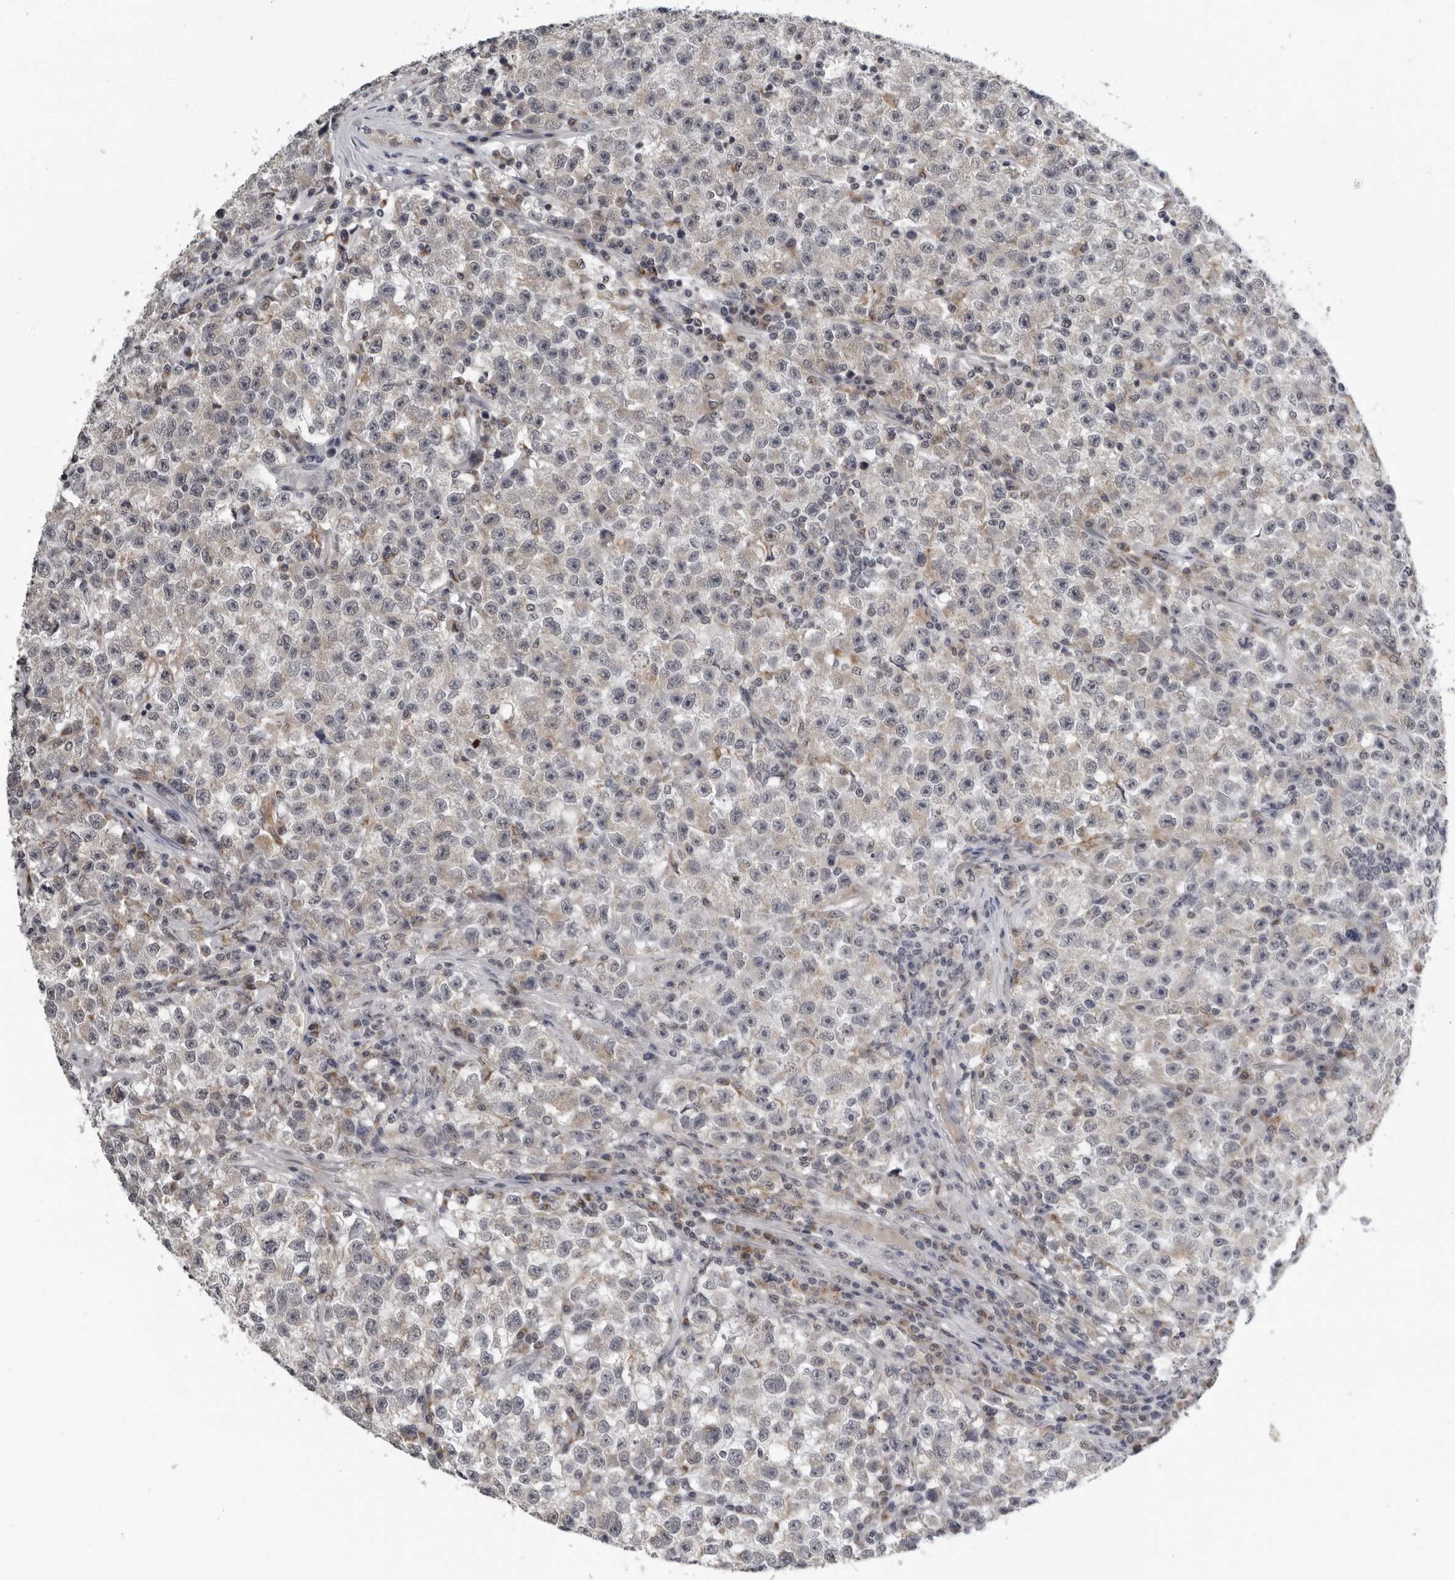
{"staining": {"intensity": "weak", "quantity": "<25%", "location": "cytoplasmic/membranous"}, "tissue": "testis cancer", "cell_type": "Tumor cells", "image_type": "cancer", "snomed": [{"axis": "morphology", "description": "Seminoma, NOS"}, {"axis": "topography", "description": "Testis"}], "caption": "A high-resolution image shows IHC staining of testis seminoma, which demonstrates no significant staining in tumor cells.", "gene": "CPT2", "patient": {"sex": "male", "age": 22}}